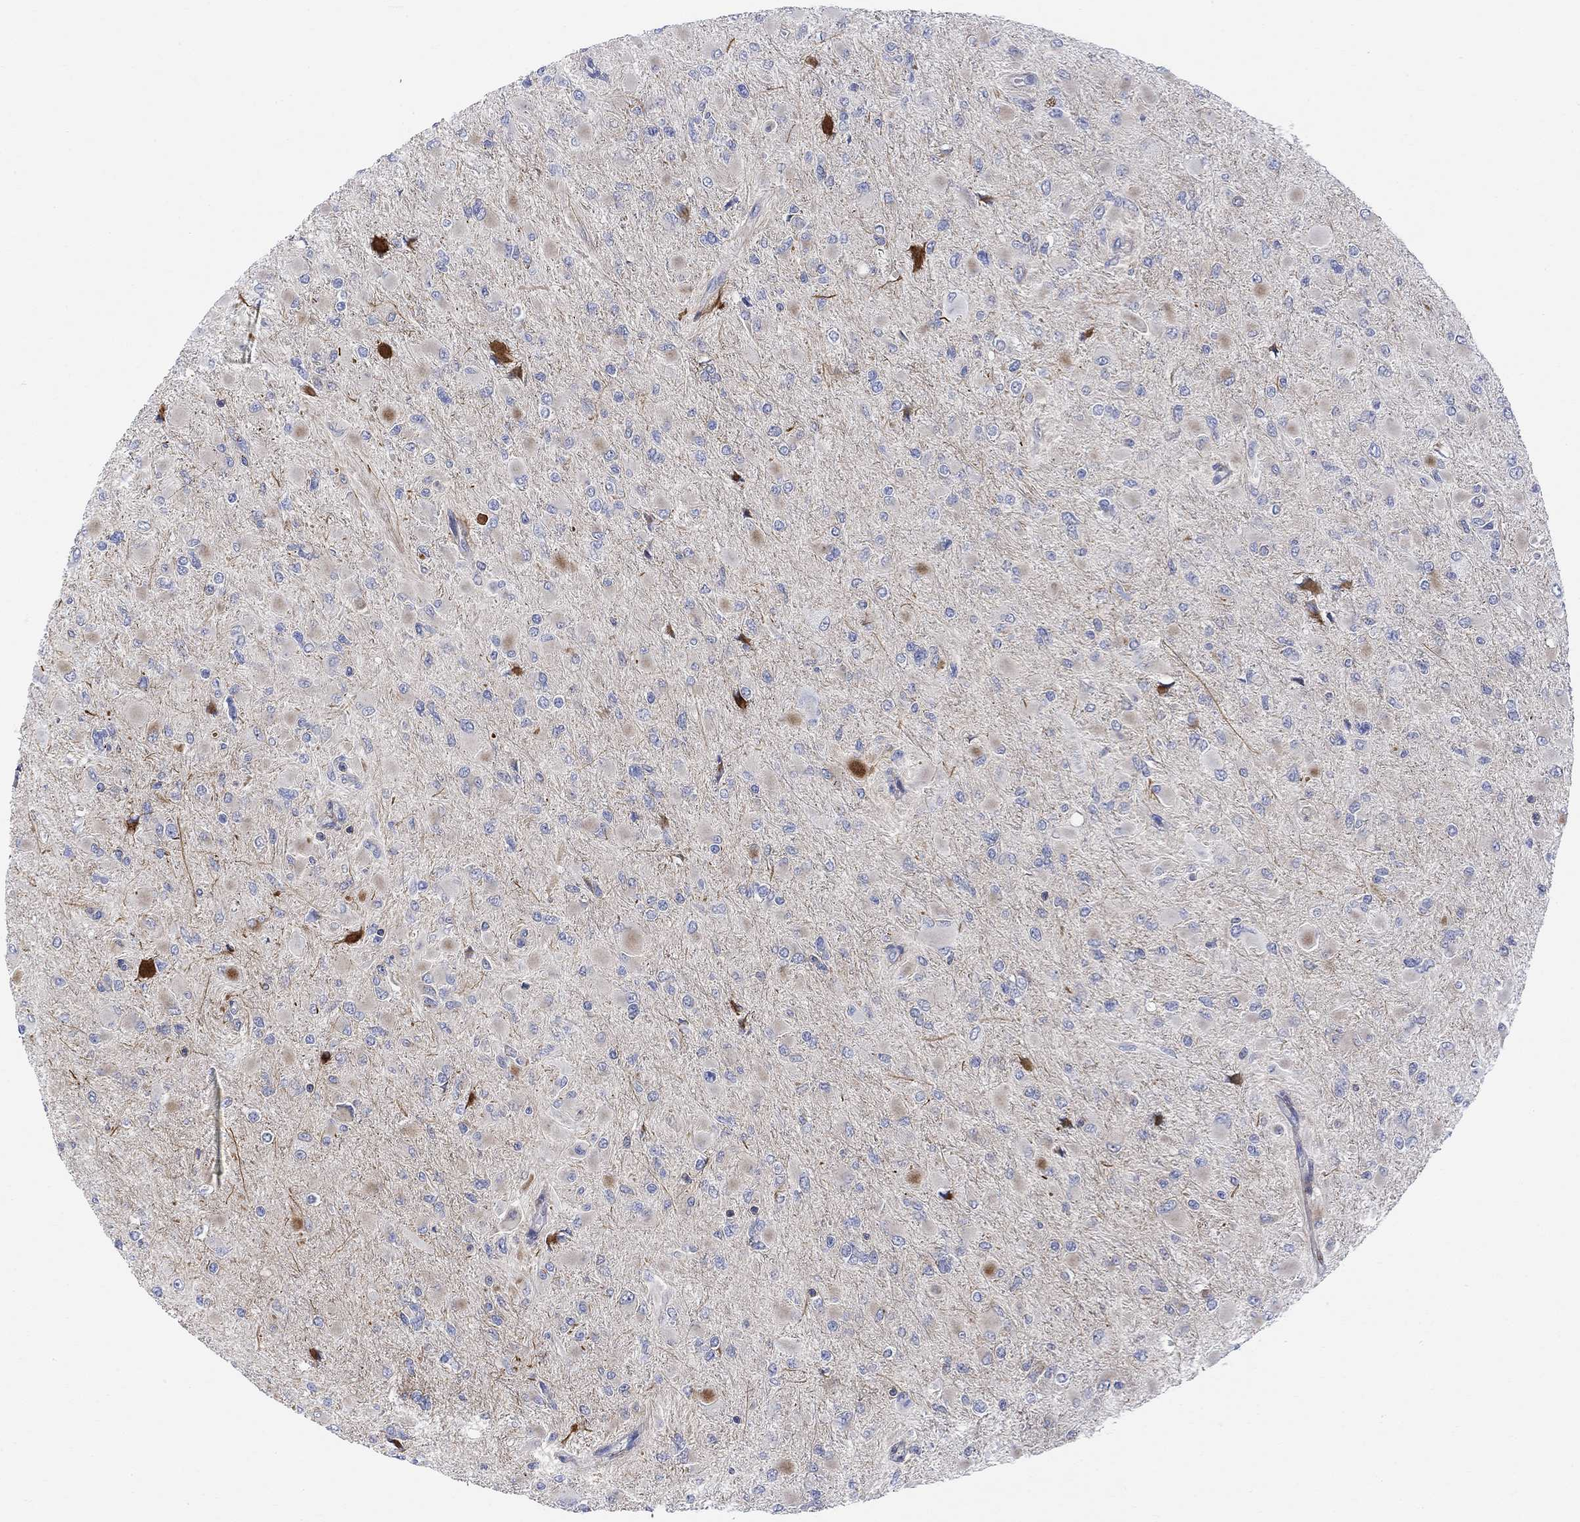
{"staining": {"intensity": "negative", "quantity": "none", "location": "none"}, "tissue": "glioma", "cell_type": "Tumor cells", "image_type": "cancer", "snomed": [{"axis": "morphology", "description": "Glioma, malignant, High grade"}, {"axis": "topography", "description": "Cerebral cortex"}], "caption": "Tumor cells show no significant protein positivity in glioma.", "gene": "ARSK", "patient": {"sex": "female", "age": 36}}